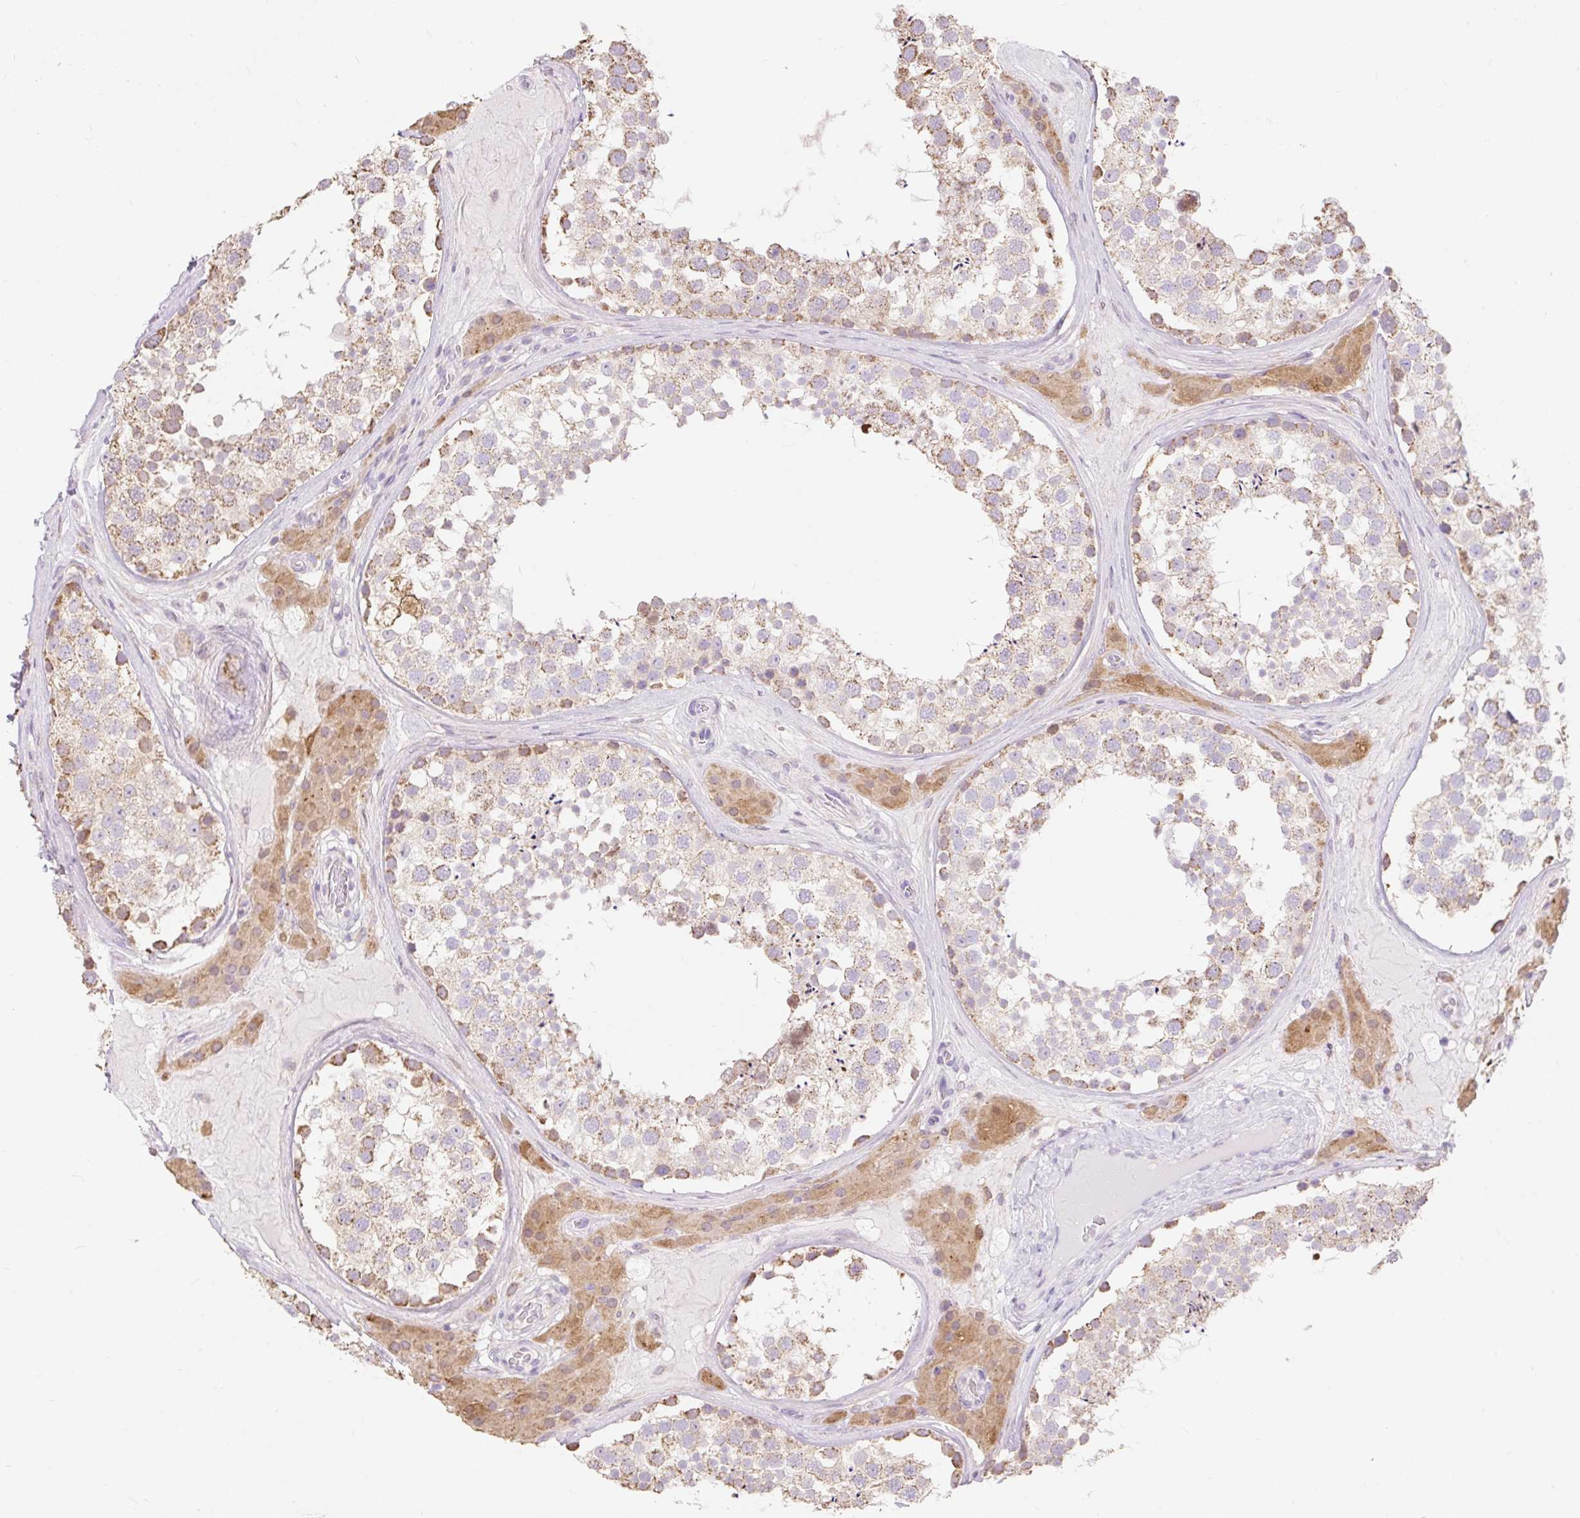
{"staining": {"intensity": "moderate", "quantity": ">75%", "location": "cytoplasmic/membranous"}, "tissue": "testis", "cell_type": "Cells in seminiferous ducts", "image_type": "normal", "snomed": [{"axis": "morphology", "description": "Normal tissue, NOS"}, {"axis": "topography", "description": "Testis"}], "caption": "Moderate cytoplasmic/membranous staining is present in approximately >75% of cells in seminiferous ducts in unremarkable testis. (IHC, brightfield microscopy, high magnification).", "gene": "DHX35", "patient": {"sex": "male", "age": 46}}